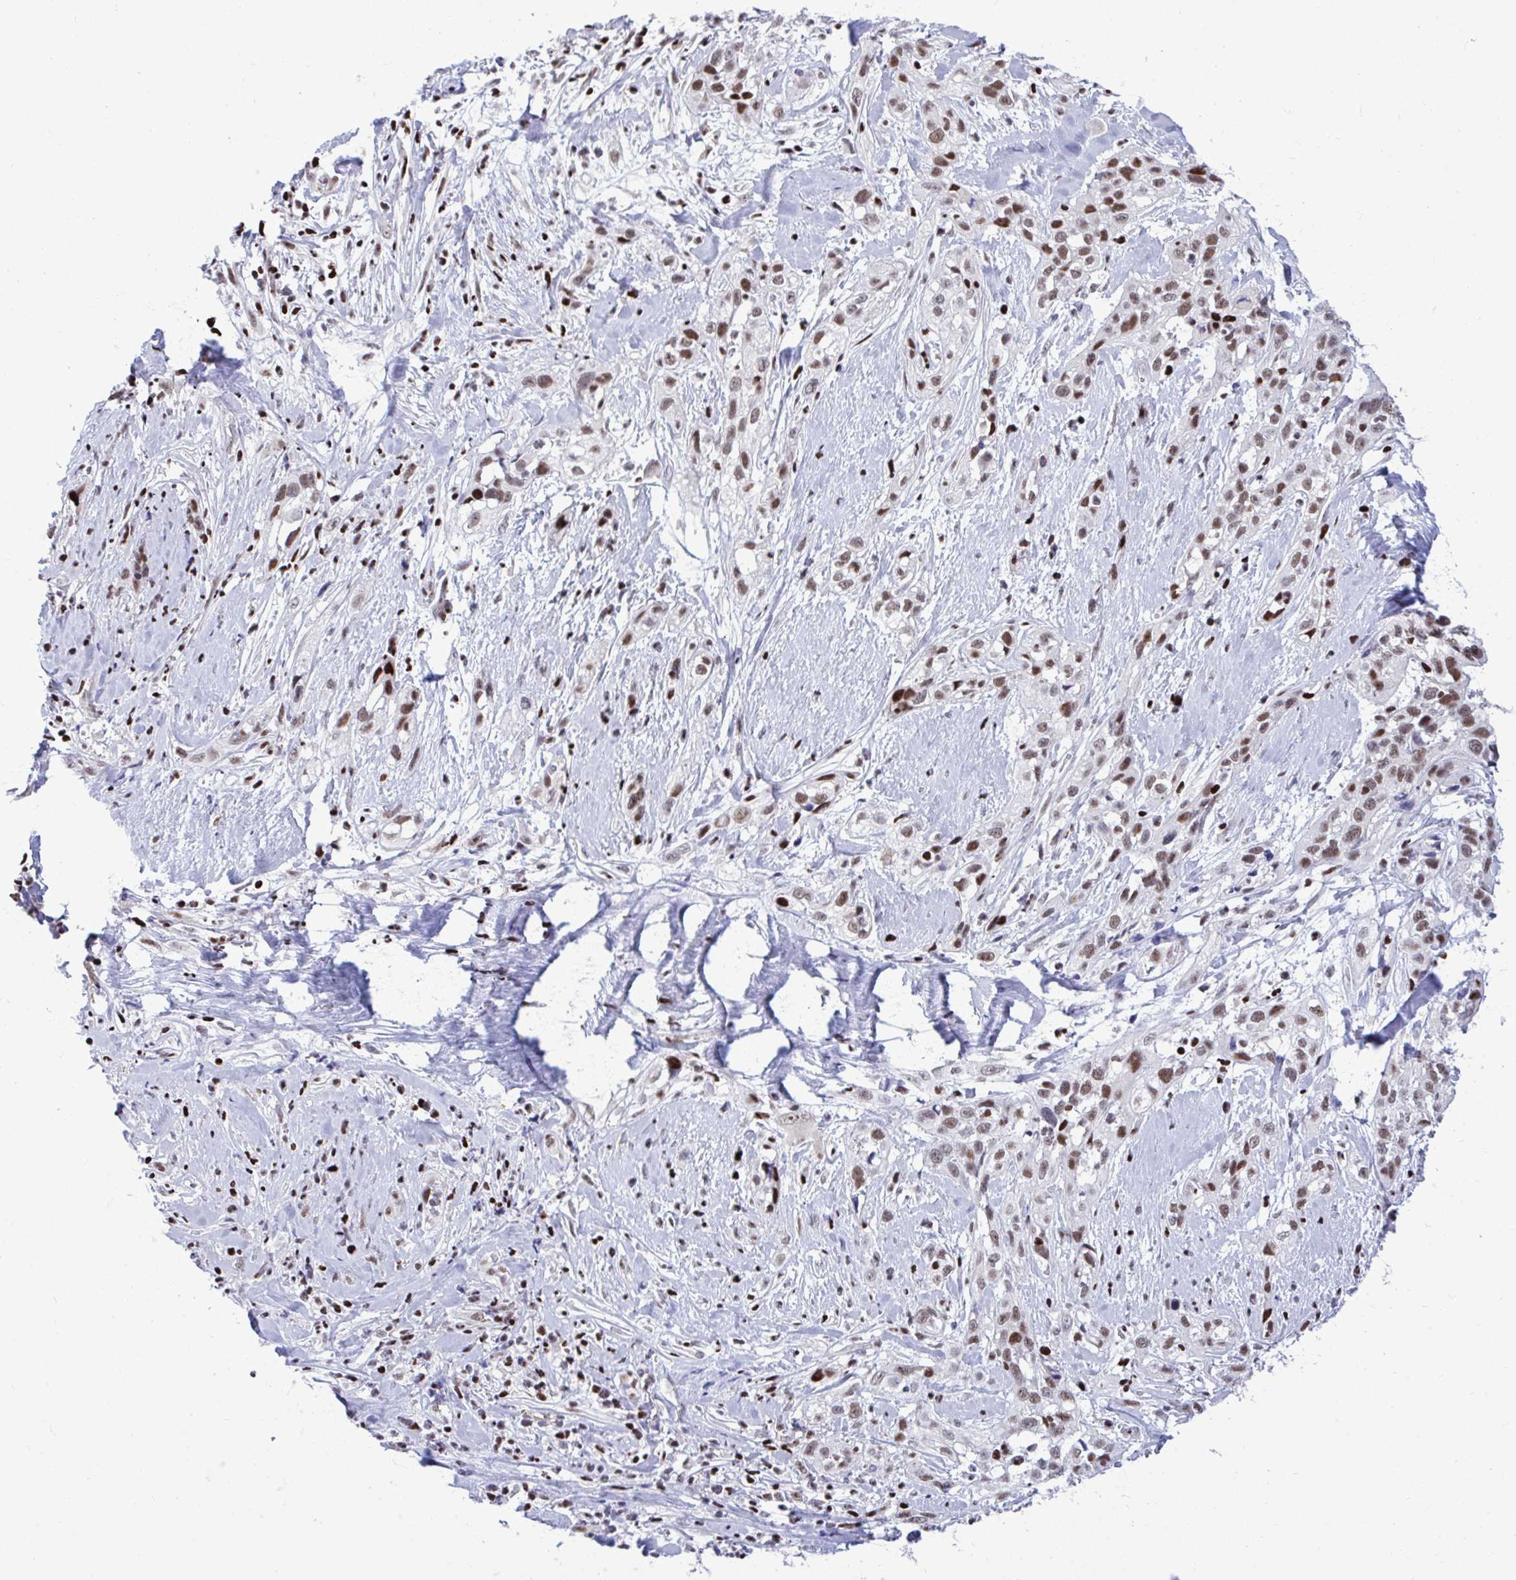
{"staining": {"intensity": "moderate", "quantity": ">75%", "location": "nuclear"}, "tissue": "skin cancer", "cell_type": "Tumor cells", "image_type": "cancer", "snomed": [{"axis": "morphology", "description": "Squamous cell carcinoma, NOS"}, {"axis": "topography", "description": "Skin"}], "caption": "Immunohistochemistry (IHC) image of skin cancer stained for a protein (brown), which displays medium levels of moderate nuclear staining in approximately >75% of tumor cells.", "gene": "C14orf39", "patient": {"sex": "male", "age": 82}}